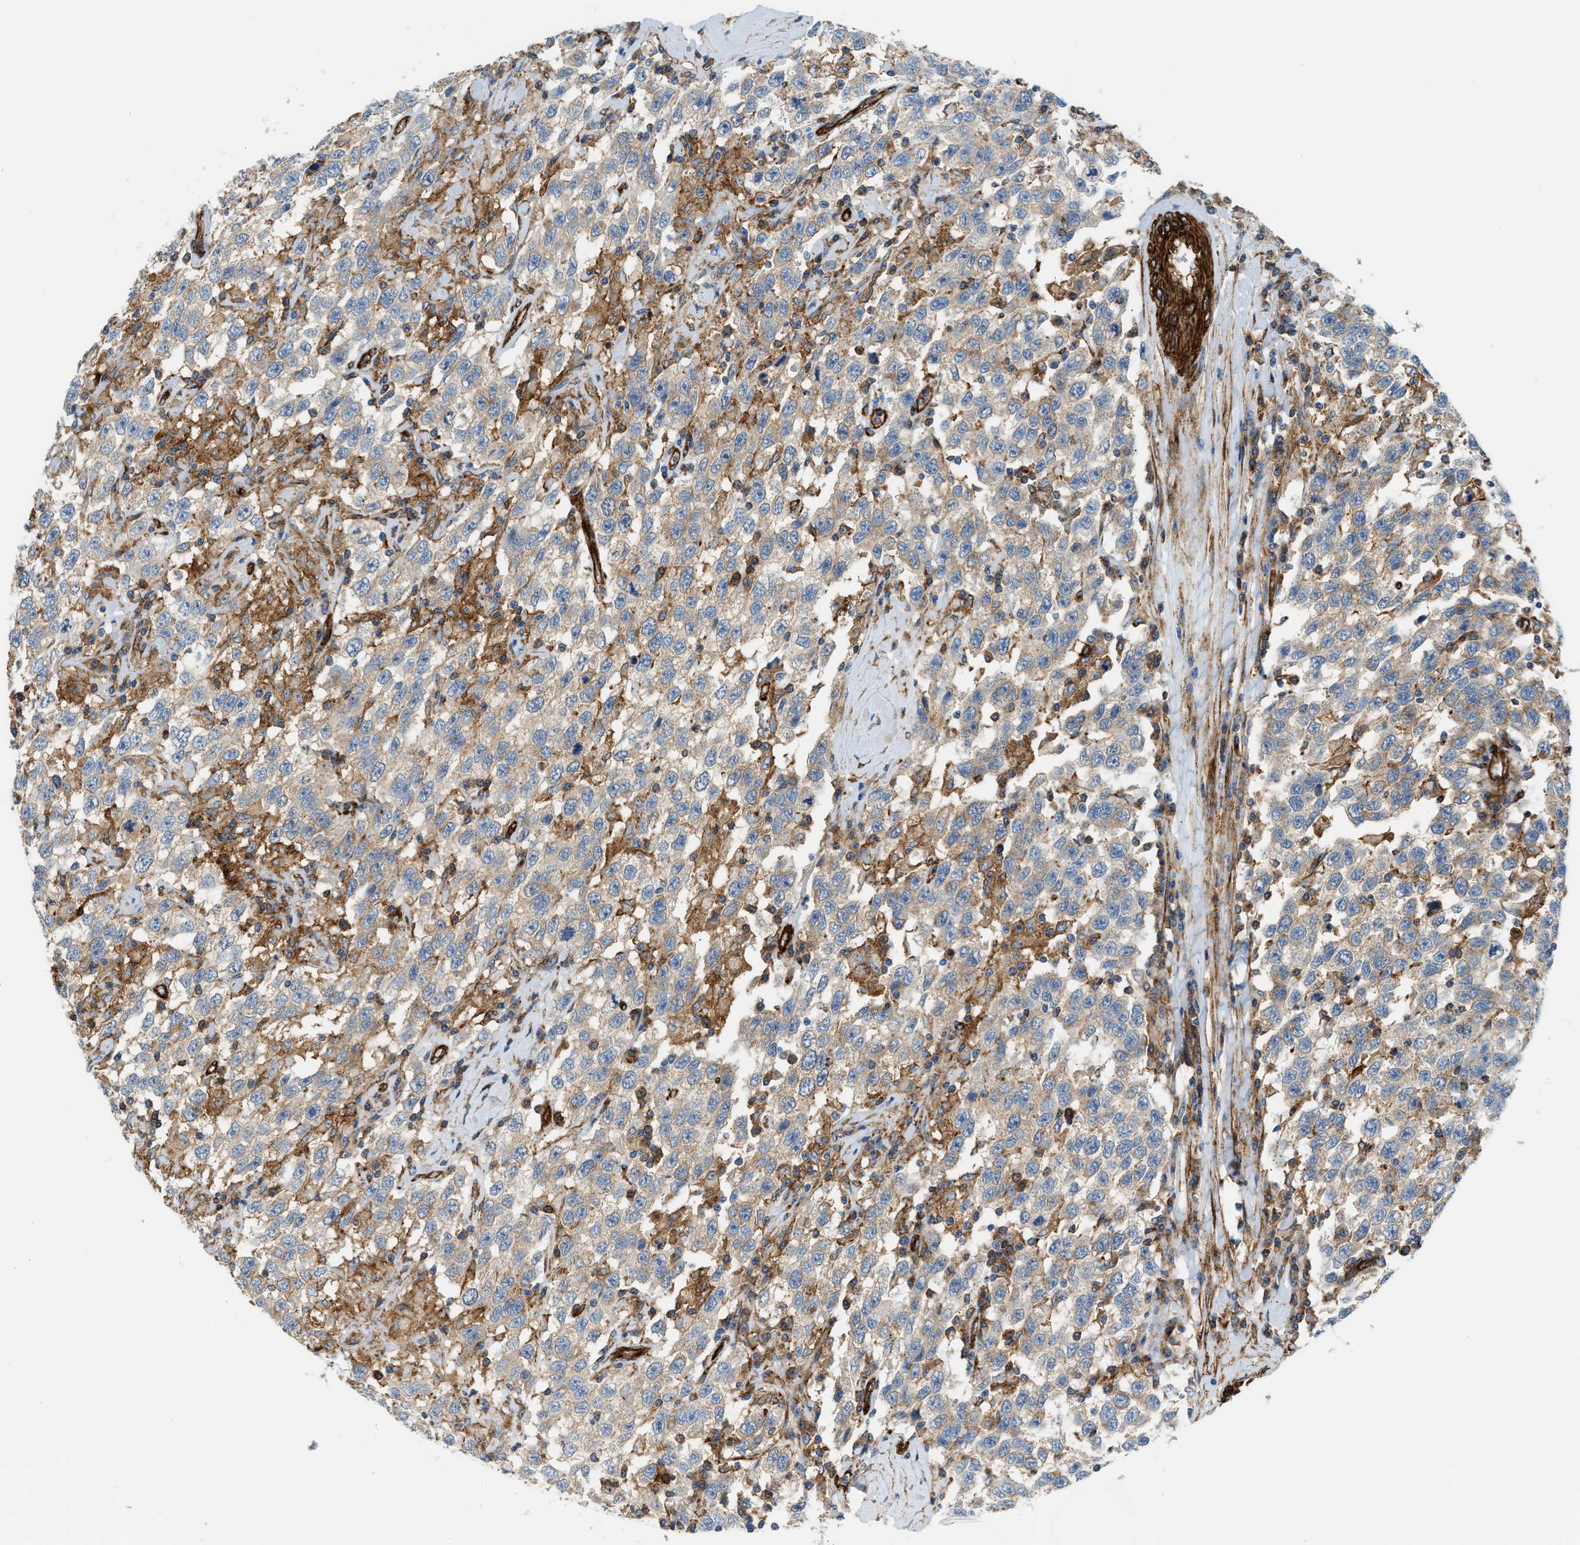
{"staining": {"intensity": "weak", "quantity": ">75%", "location": "cytoplasmic/membranous"}, "tissue": "testis cancer", "cell_type": "Tumor cells", "image_type": "cancer", "snomed": [{"axis": "morphology", "description": "Seminoma, NOS"}, {"axis": "topography", "description": "Testis"}], "caption": "Testis cancer was stained to show a protein in brown. There is low levels of weak cytoplasmic/membranous expression in about >75% of tumor cells.", "gene": "HIP1", "patient": {"sex": "male", "age": 41}}